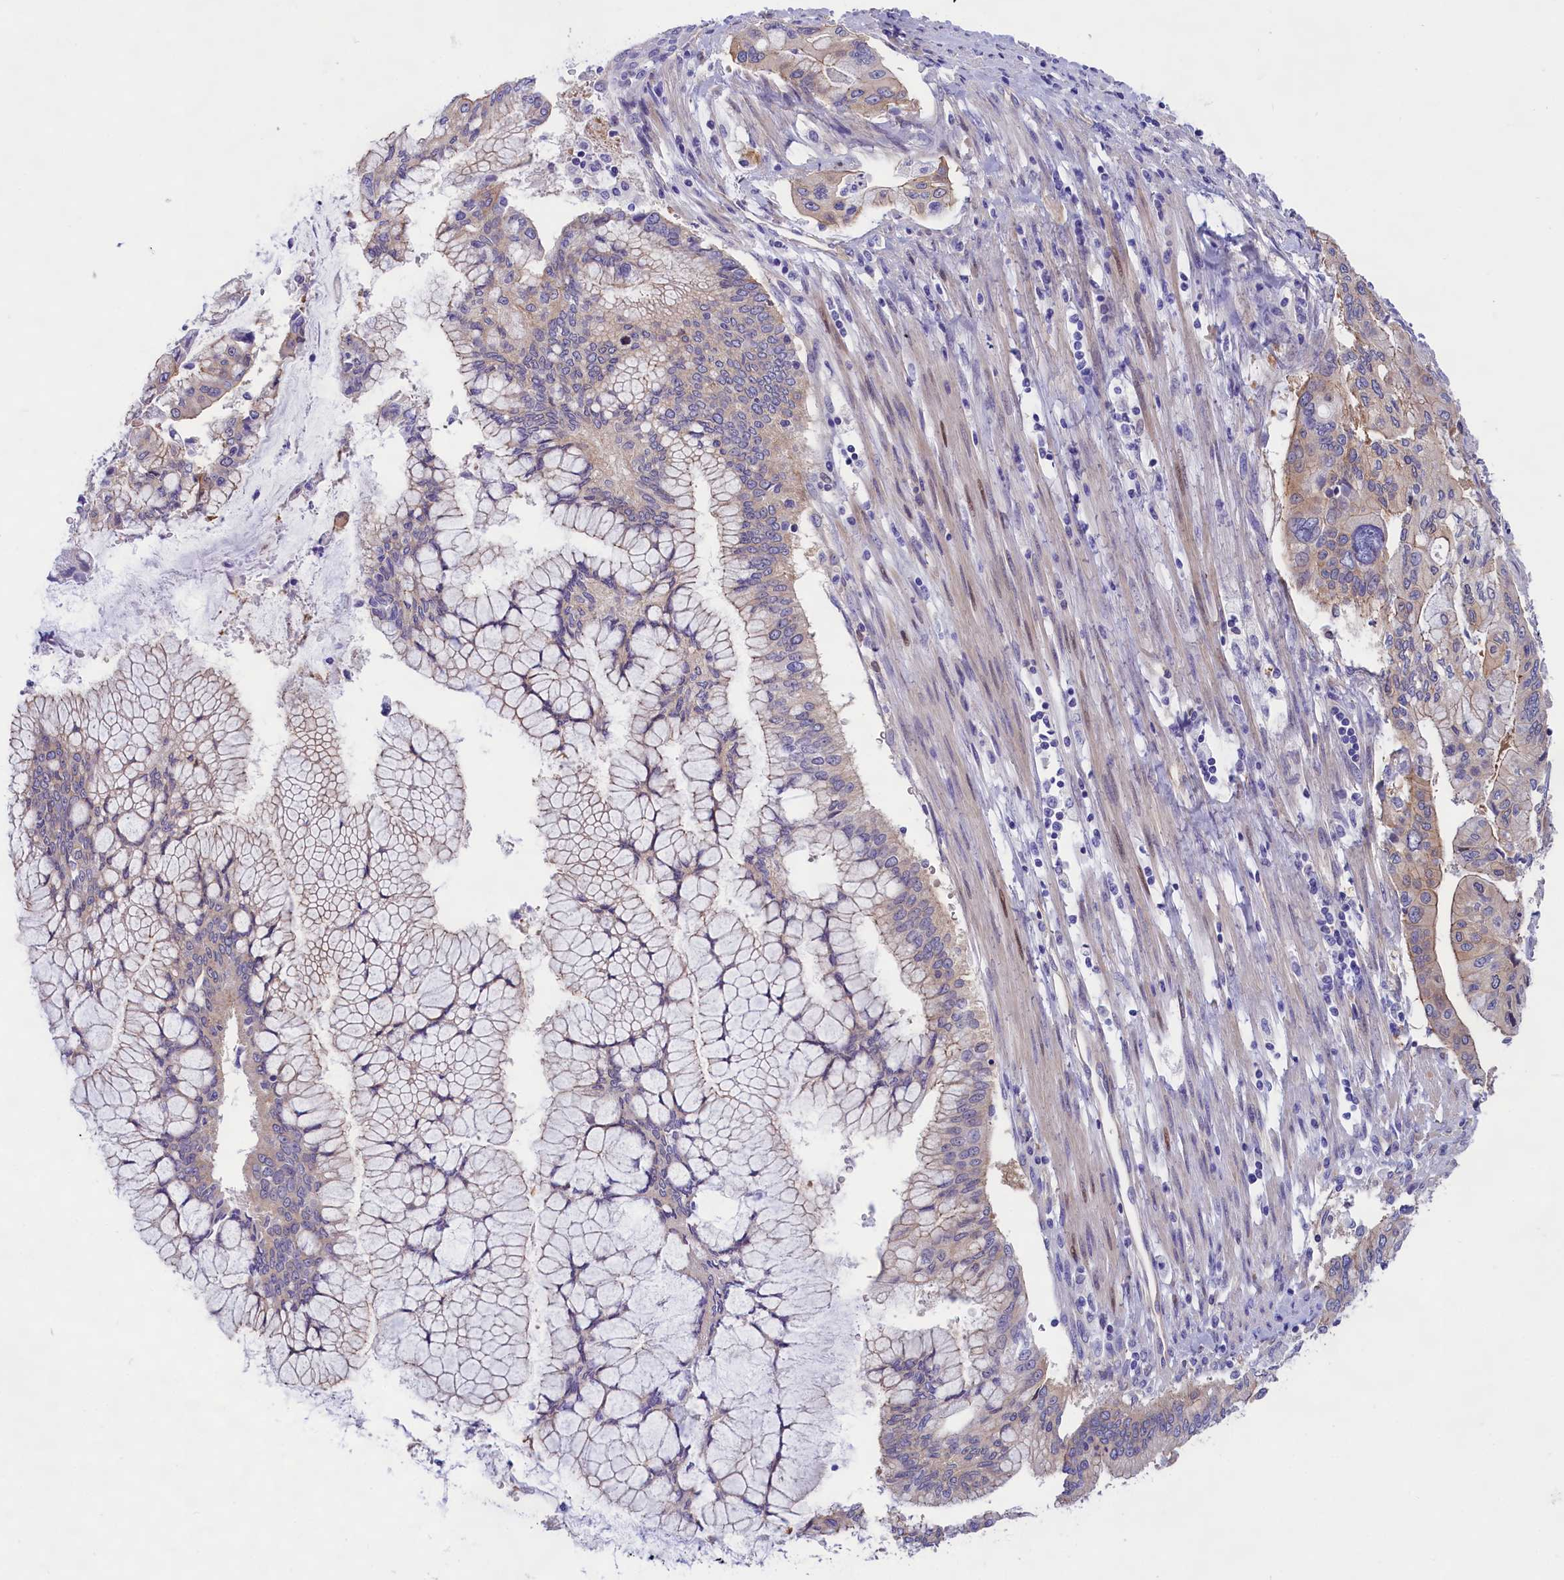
{"staining": {"intensity": "weak", "quantity": "<25%", "location": "cytoplasmic/membranous"}, "tissue": "pancreatic cancer", "cell_type": "Tumor cells", "image_type": "cancer", "snomed": [{"axis": "morphology", "description": "Adenocarcinoma, NOS"}, {"axis": "topography", "description": "Pancreas"}], "caption": "The micrograph reveals no staining of tumor cells in pancreatic adenocarcinoma.", "gene": "PPP1R13L", "patient": {"sex": "male", "age": 46}}